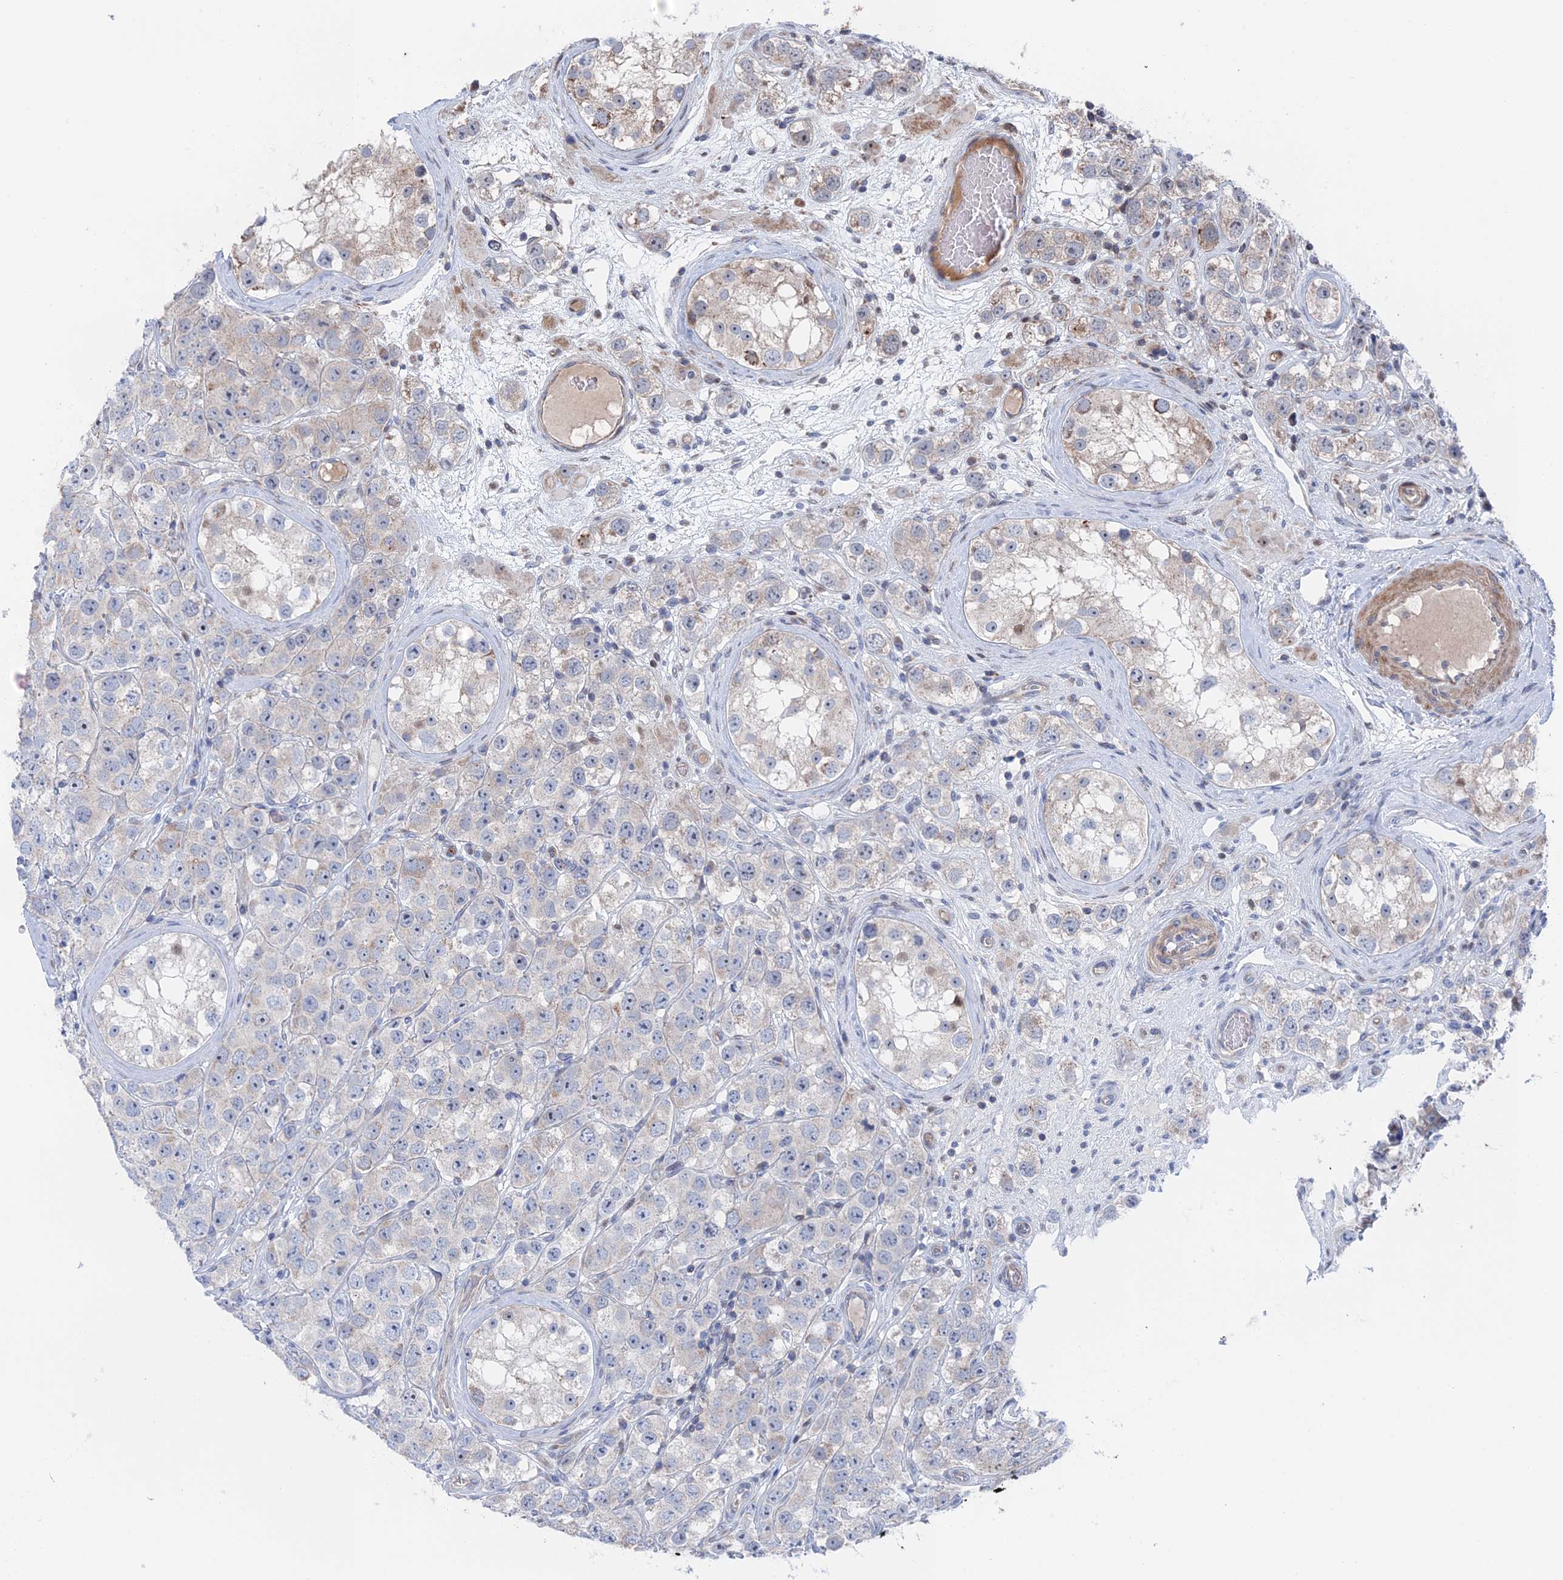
{"staining": {"intensity": "negative", "quantity": "none", "location": "none"}, "tissue": "testis cancer", "cell_type": "Tumor cells", "image_type": "cancer", "snomed": [{"axis": "morphology", "description": "Seminoma, NOS"}, {"axis": "topography", "description": "Testis"}], "caption": "IHC of testis cancer (seminoma) exhibits no positivity in tumor cells.", "gene": "IL7", "patient": {"sex": "male", "age": 28}}